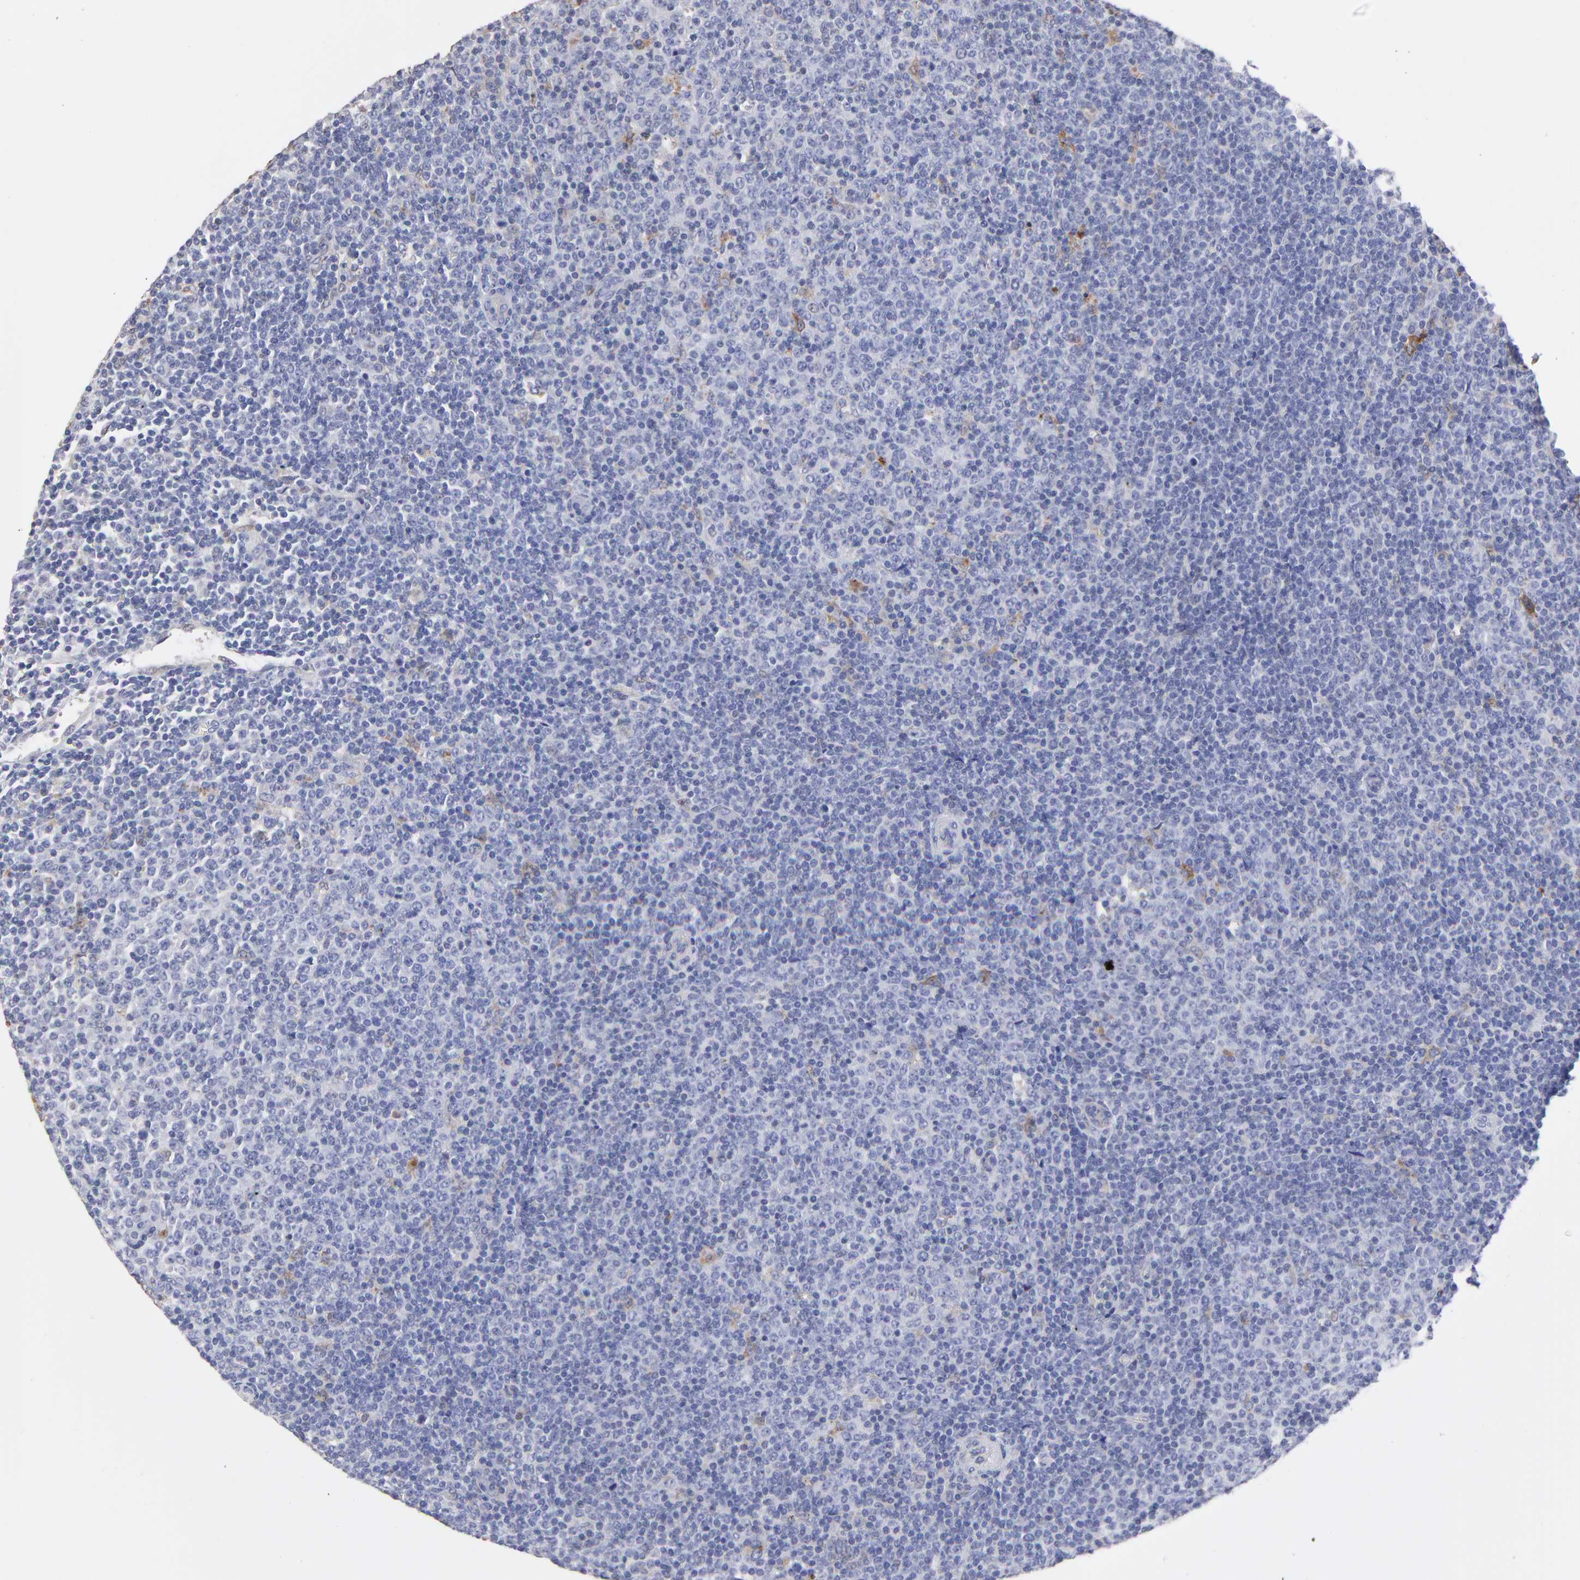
{"staining": {"intensity": "negative", "quantity": "none", "location": "none"}, "tissue": "lymphoma", "cell_type": "Tumor cells", "image_type": "cancer", "snomed": [{"axis": "morphology", "description": "Malignant lymphoma, non-Hodgkin's type, Low grade"}, {"axis": "topography", "description": "Lymph node"}], "caption": "Micrograph shows no significant protein positivity in tumor cells of low-grade malignant lymphoma, non-Hodgkin's type. (Stains: DAB (3,3'-diaminobenzidine) immunohistochemistry (IHC) with hematoxylin counter stain, Microscopy: brightfield microscopy at high magnification).", "gene": "SMARCA1", "patient": {"sex": "male", "age": 70}}